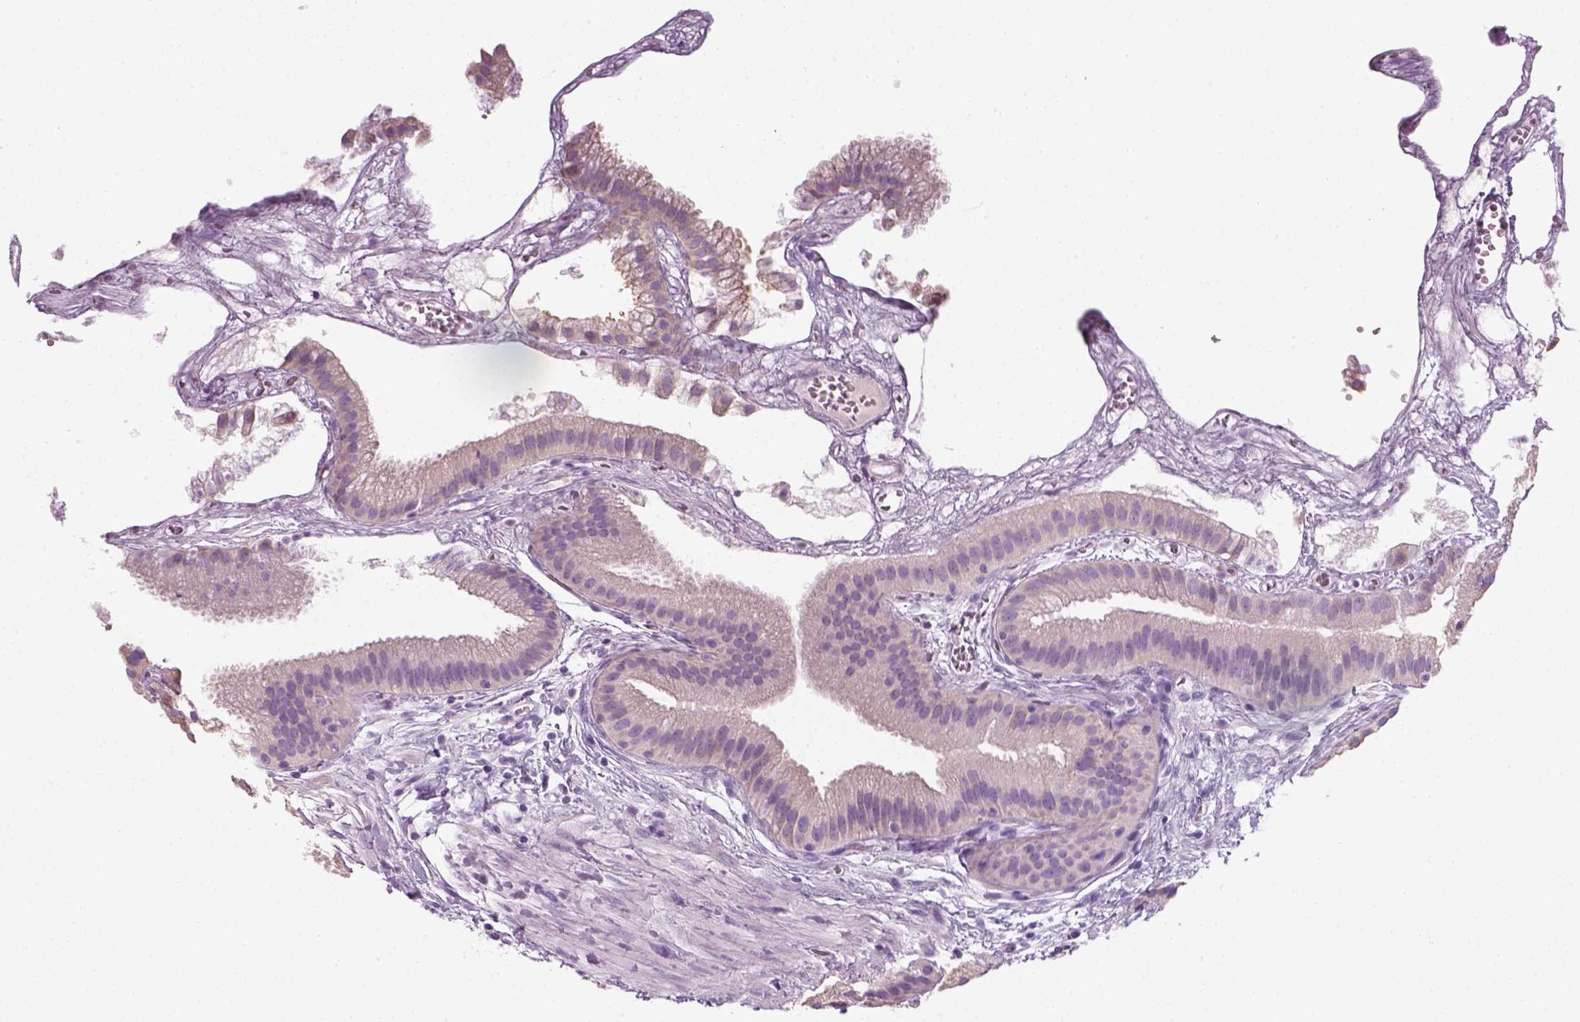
{"staining": {"intensity": "negative", "quantity": "none", "location": "none"}, "tissue": "gallbladder", "cell_type": "Glandular cells", "image_type": "normal", "snomed": [{"axis": "morphology", "description": "Normal tissue, NOS"}, {"axis": "topography", "description": "Gallbladder"}], "caption": "Glandular cells show no significant protein positivity in benign gallbladder. (DAB (3,3'-diaminobenzidine) immunohistochemistry (IHC) with hematoxylin counter stain).", "gene": "SLC12A5", "patient": {"sex": "female", "age": 63}}